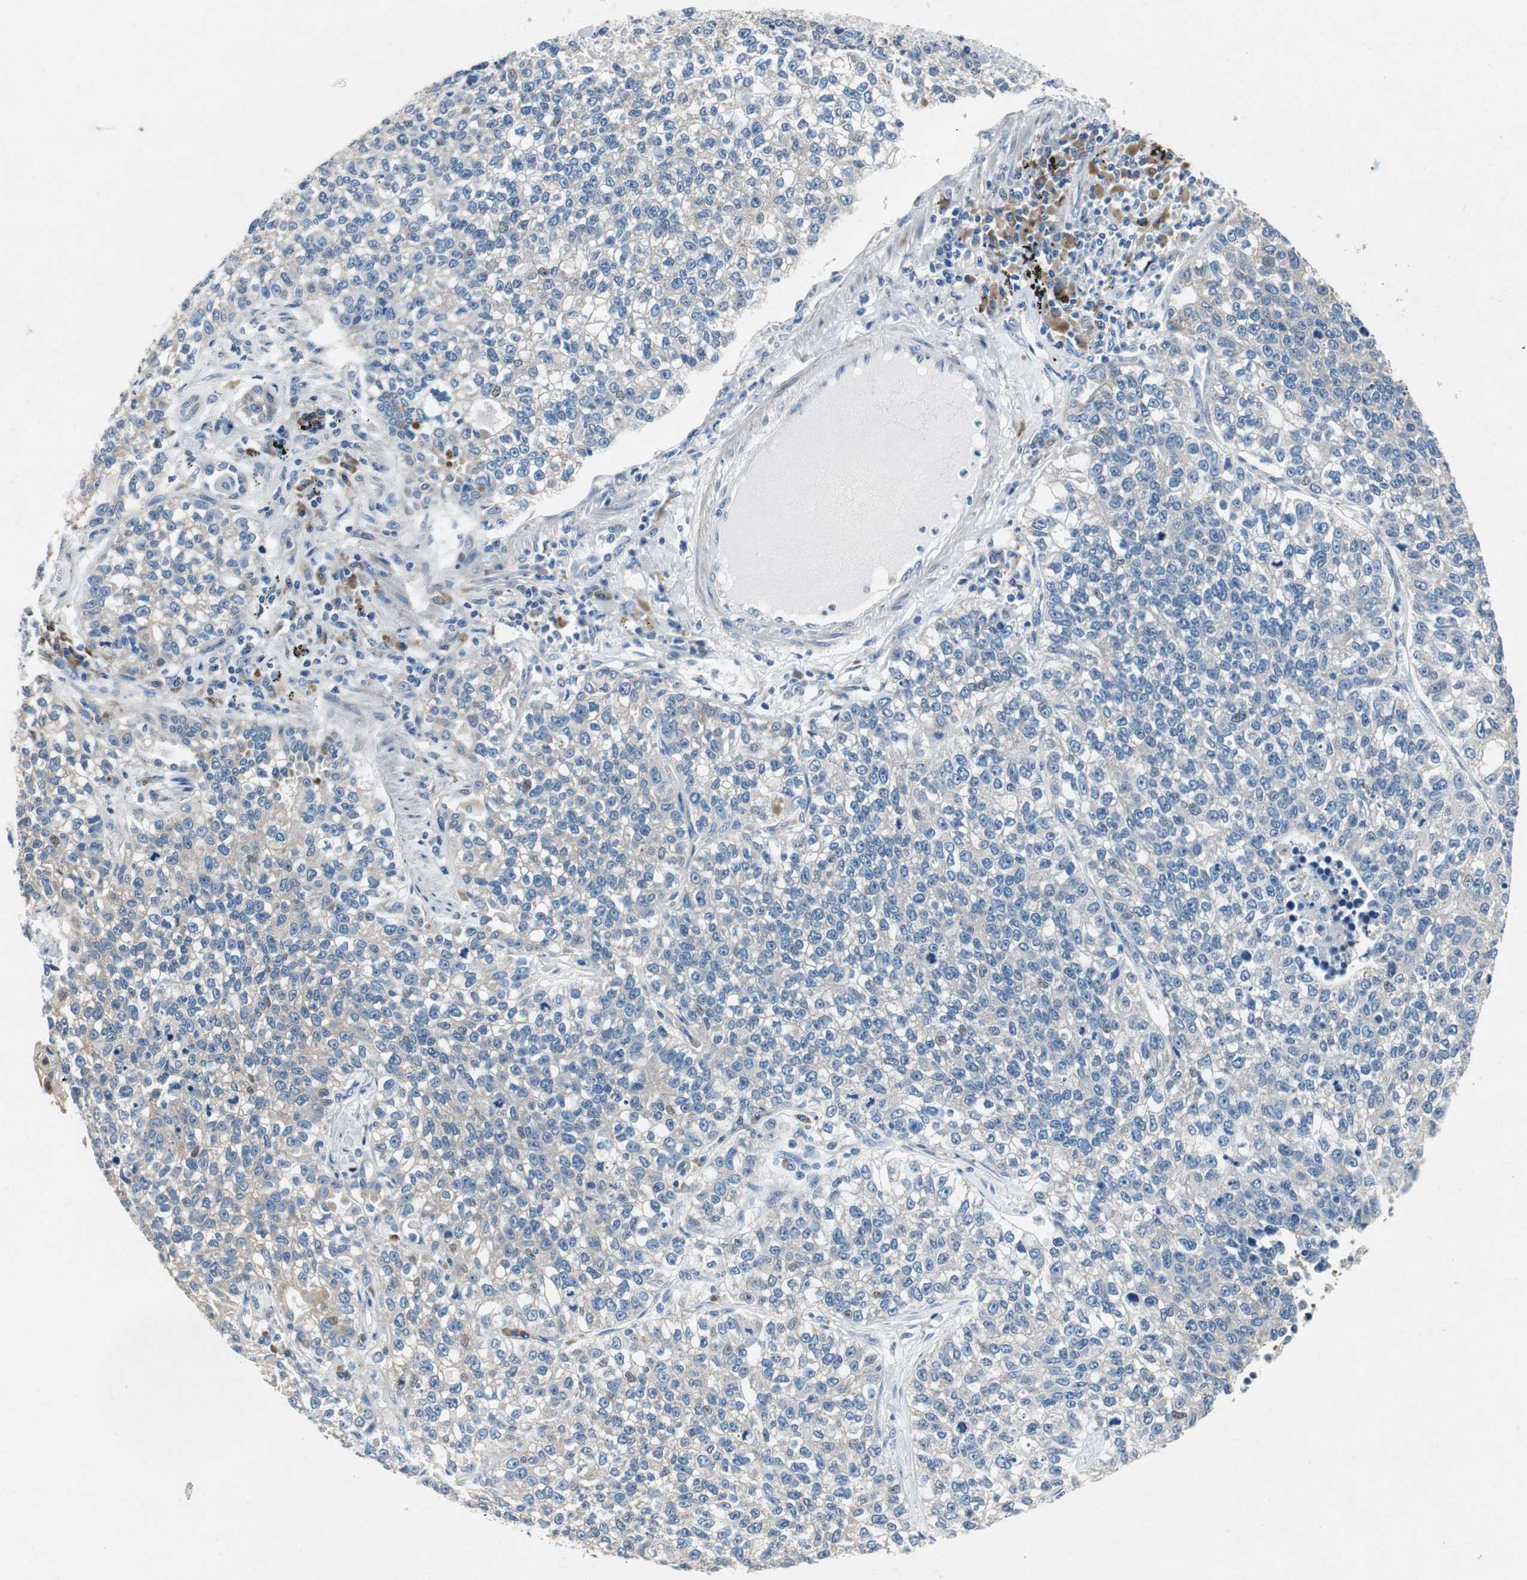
{"staining": {"intensity": "negative", "quantity": "none", "location": "none"}, "tissue": "lung cancer", "cell_type": "Tumor cells", "image_type": "cancer", "snomed": [{"axis": "morphology", "description": "Adenocarcinoma, NOS"}, {"axis": "topography", "description": "Lung"}], "caption": "Immunohistochemistry (IHC) of adenocarcinoma (lung) displays no positivity in tumor cells.", "gene": "RPL35", "patient": {"sex": "male", "age": 49}}